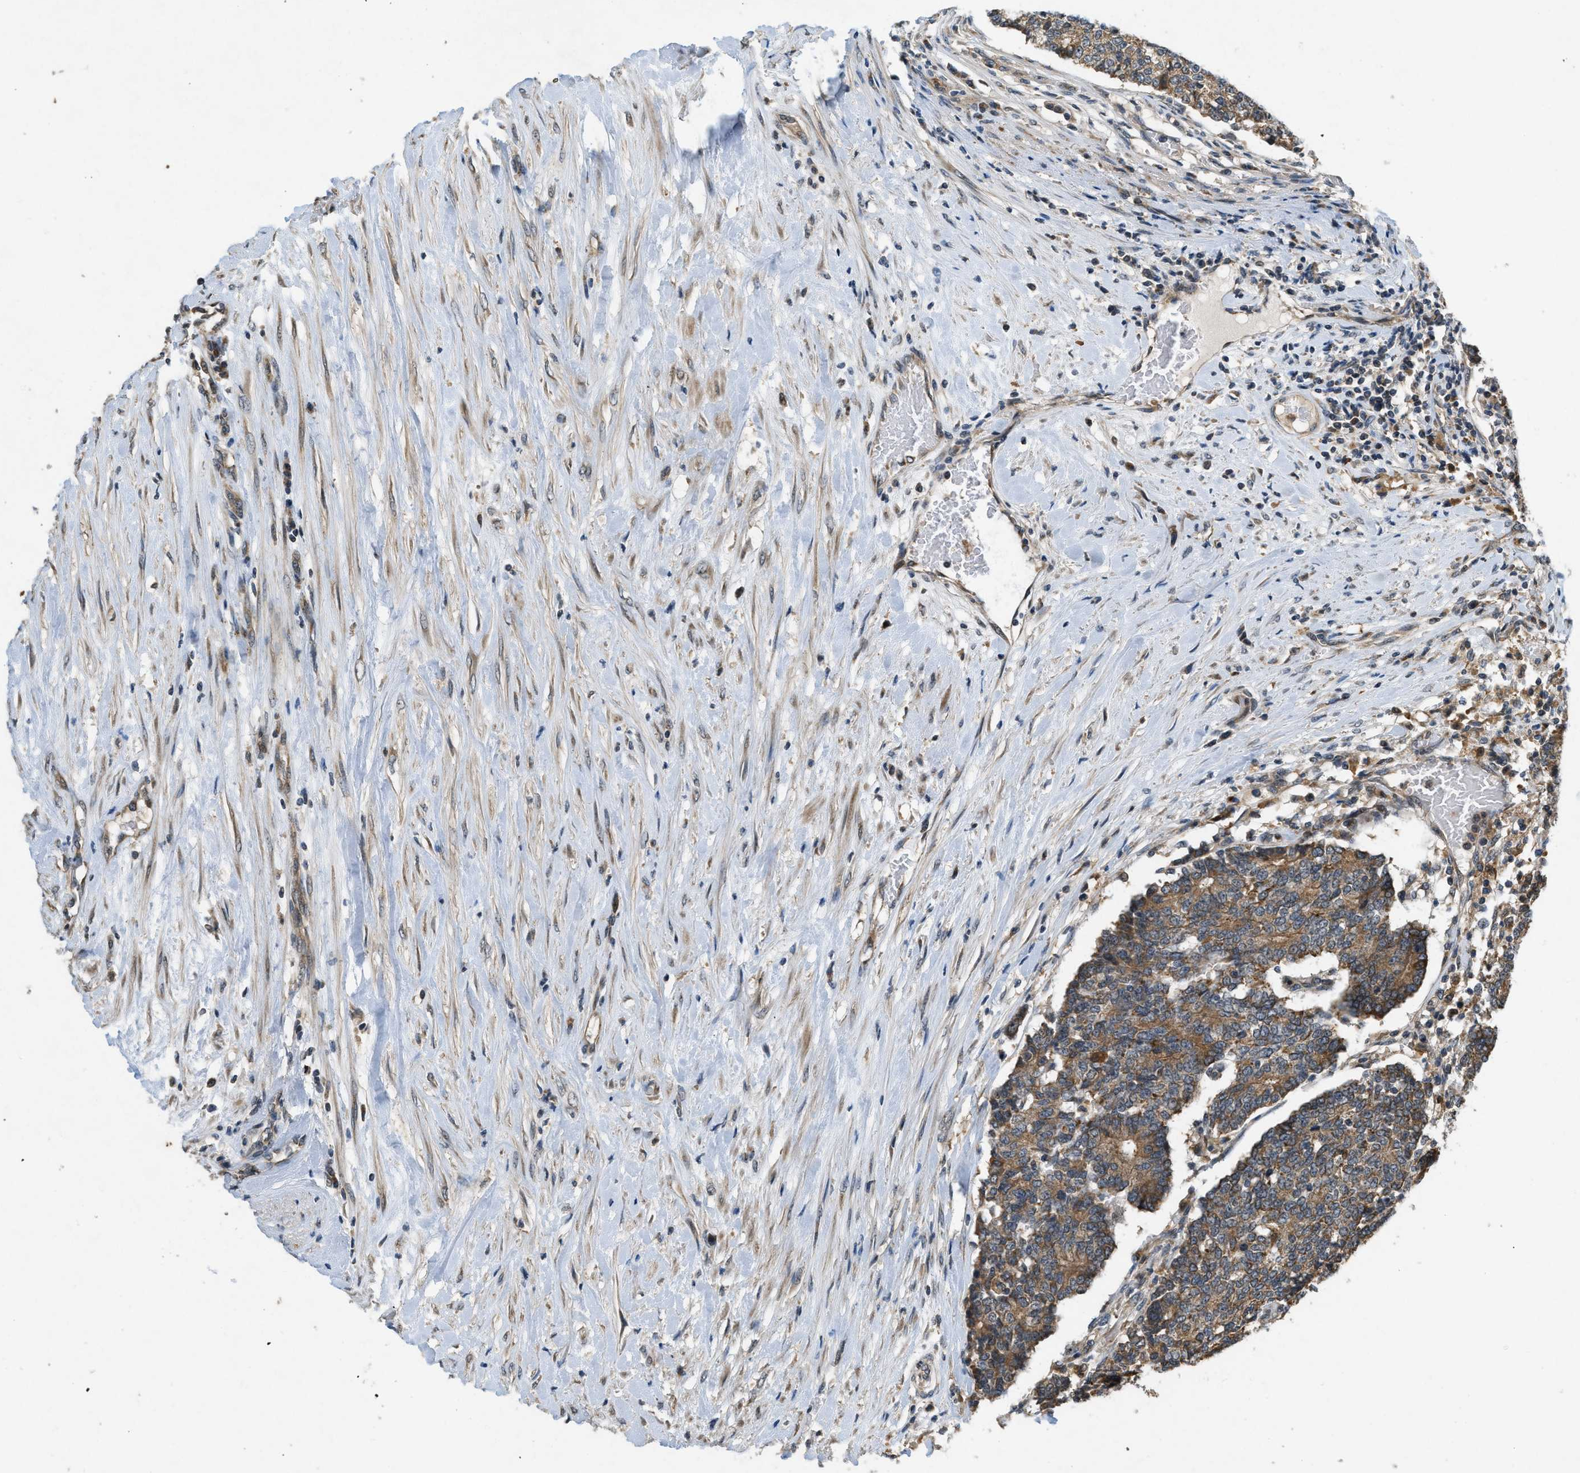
{"staining": {"intensity": "moderate", "quantity": ">75%", "location": "cytoplasmic/membranous"}, "tissue": "prostate cancer", "cell_type": "Tumor cells", "image_type": "cancer", "snomed": [{"axis": "morphology", "description": "Normal tissue, NOS"}, {"axis": "morphology", "description": "Adenocarcinoma, High grade"}, {"axis": "topography", "description": "Prostate"}, {"axis": "topography", "description": "Seminal veicle"}], "caption": "Moderate cytoplasmic/membranous positivity is identified in about >75% of tumor cells in high-grade adenocarcinoma (prostate). The staining was performed using DAB (3,3'-diaminobenzidine), with brown indicating positive protein expression. Nuclei are stained blue with hematoxylin.", "gene": "PPP1R15A", "patient": {"sex": "male", "age": 55}}